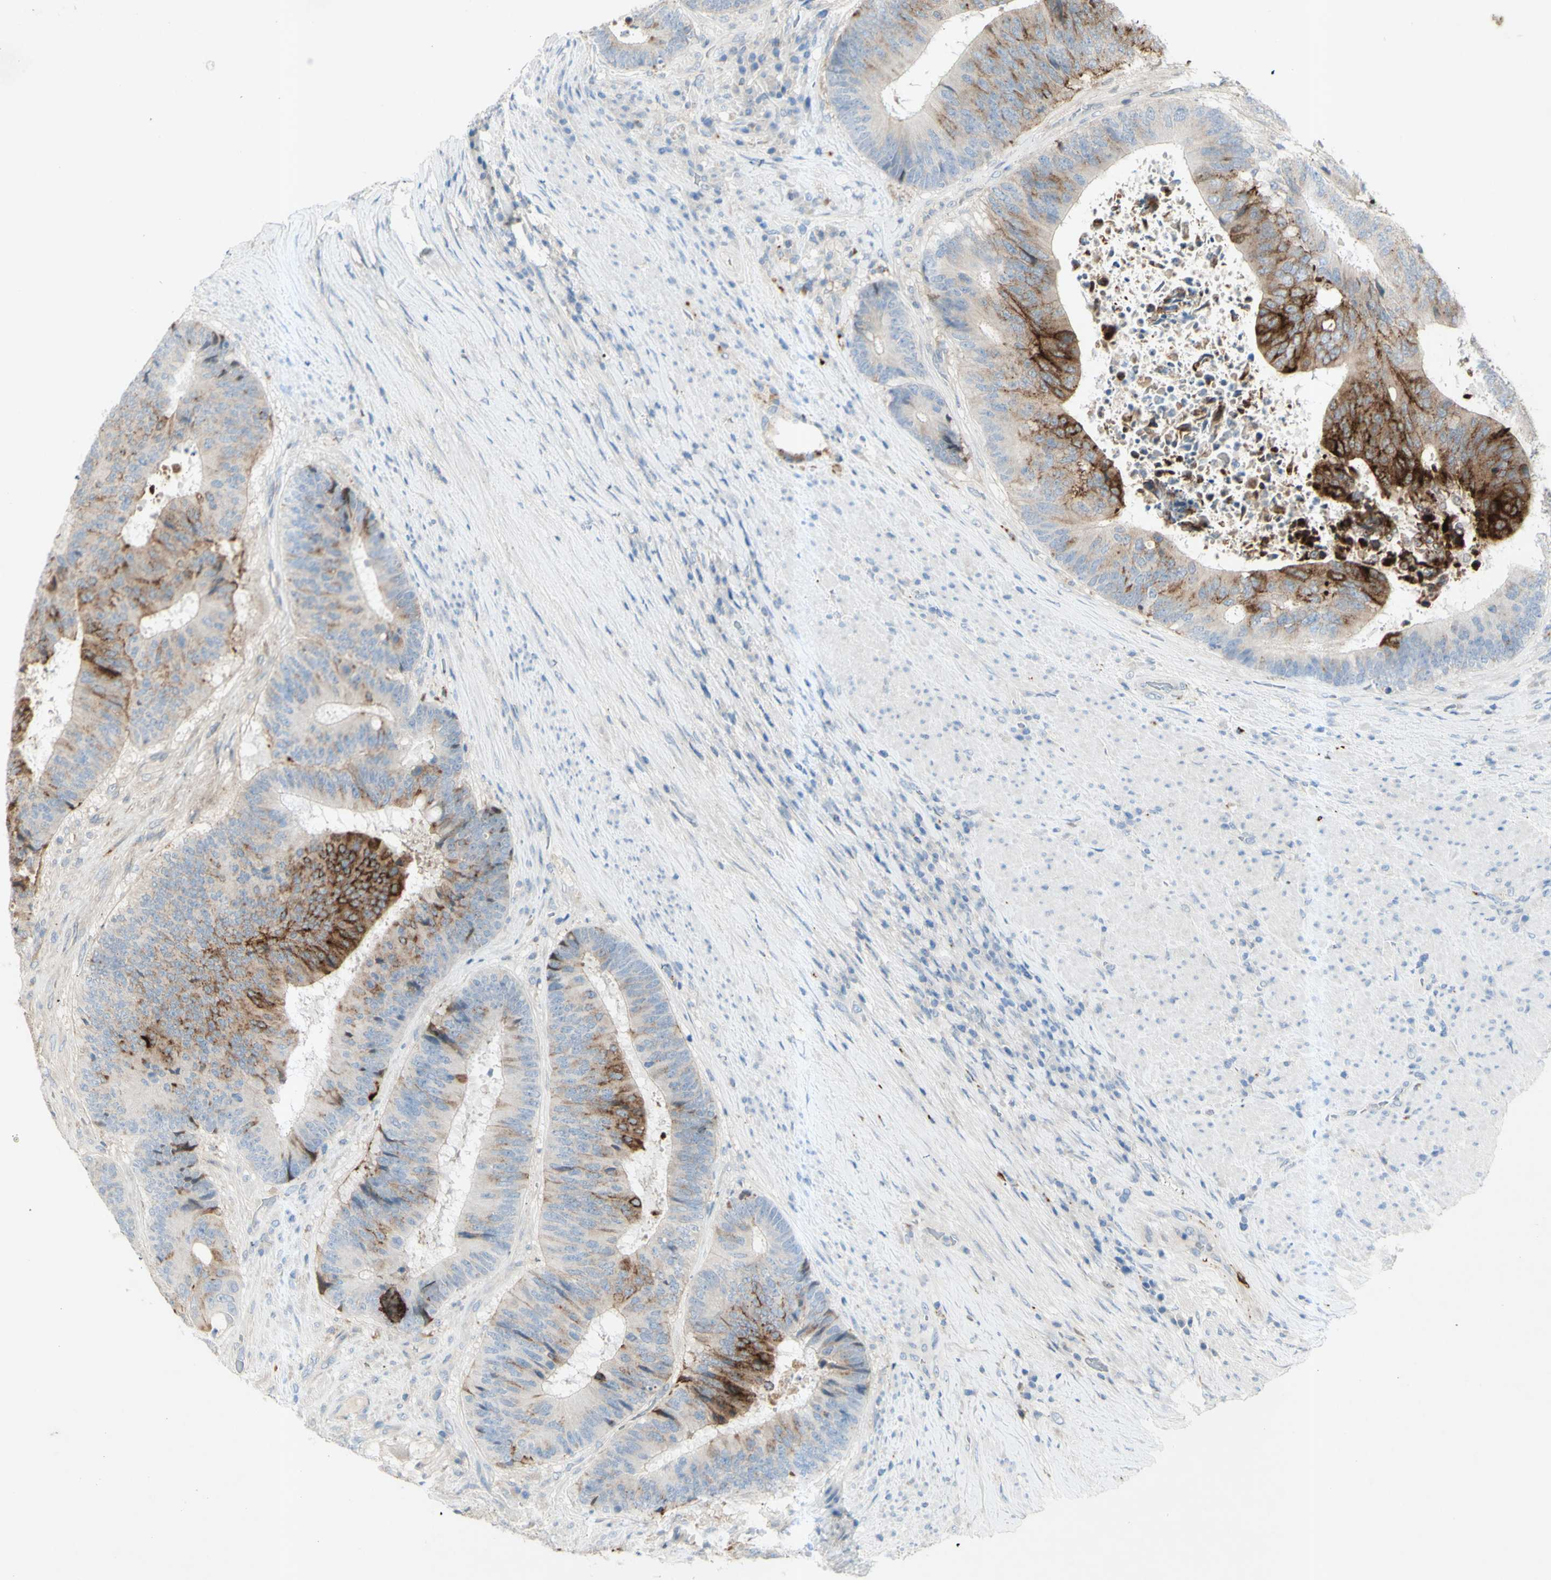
{"staining": {"intensity": "strong", "quantity": "25%-75%", "location": "cytoplasmic/membranous"}, "tissue": "colorectal cancer", "cell_type": "Tumor cells", "image_type": "cancer", "snomed": [{"axis": "morphology", "description": "Adenocarcinoma, NOS"}, {"axis": "topography", "description": "Rectum"}], "caption": "Colorectal cancer (adenocarcinoma) stained for a protein (brown) demonstrates strong cytoplasmic/membranous positive staining in approximately 25%-75% of tumor cells.", "gene": "GDF15", "patient": {"sex": "male", "age": 72}}